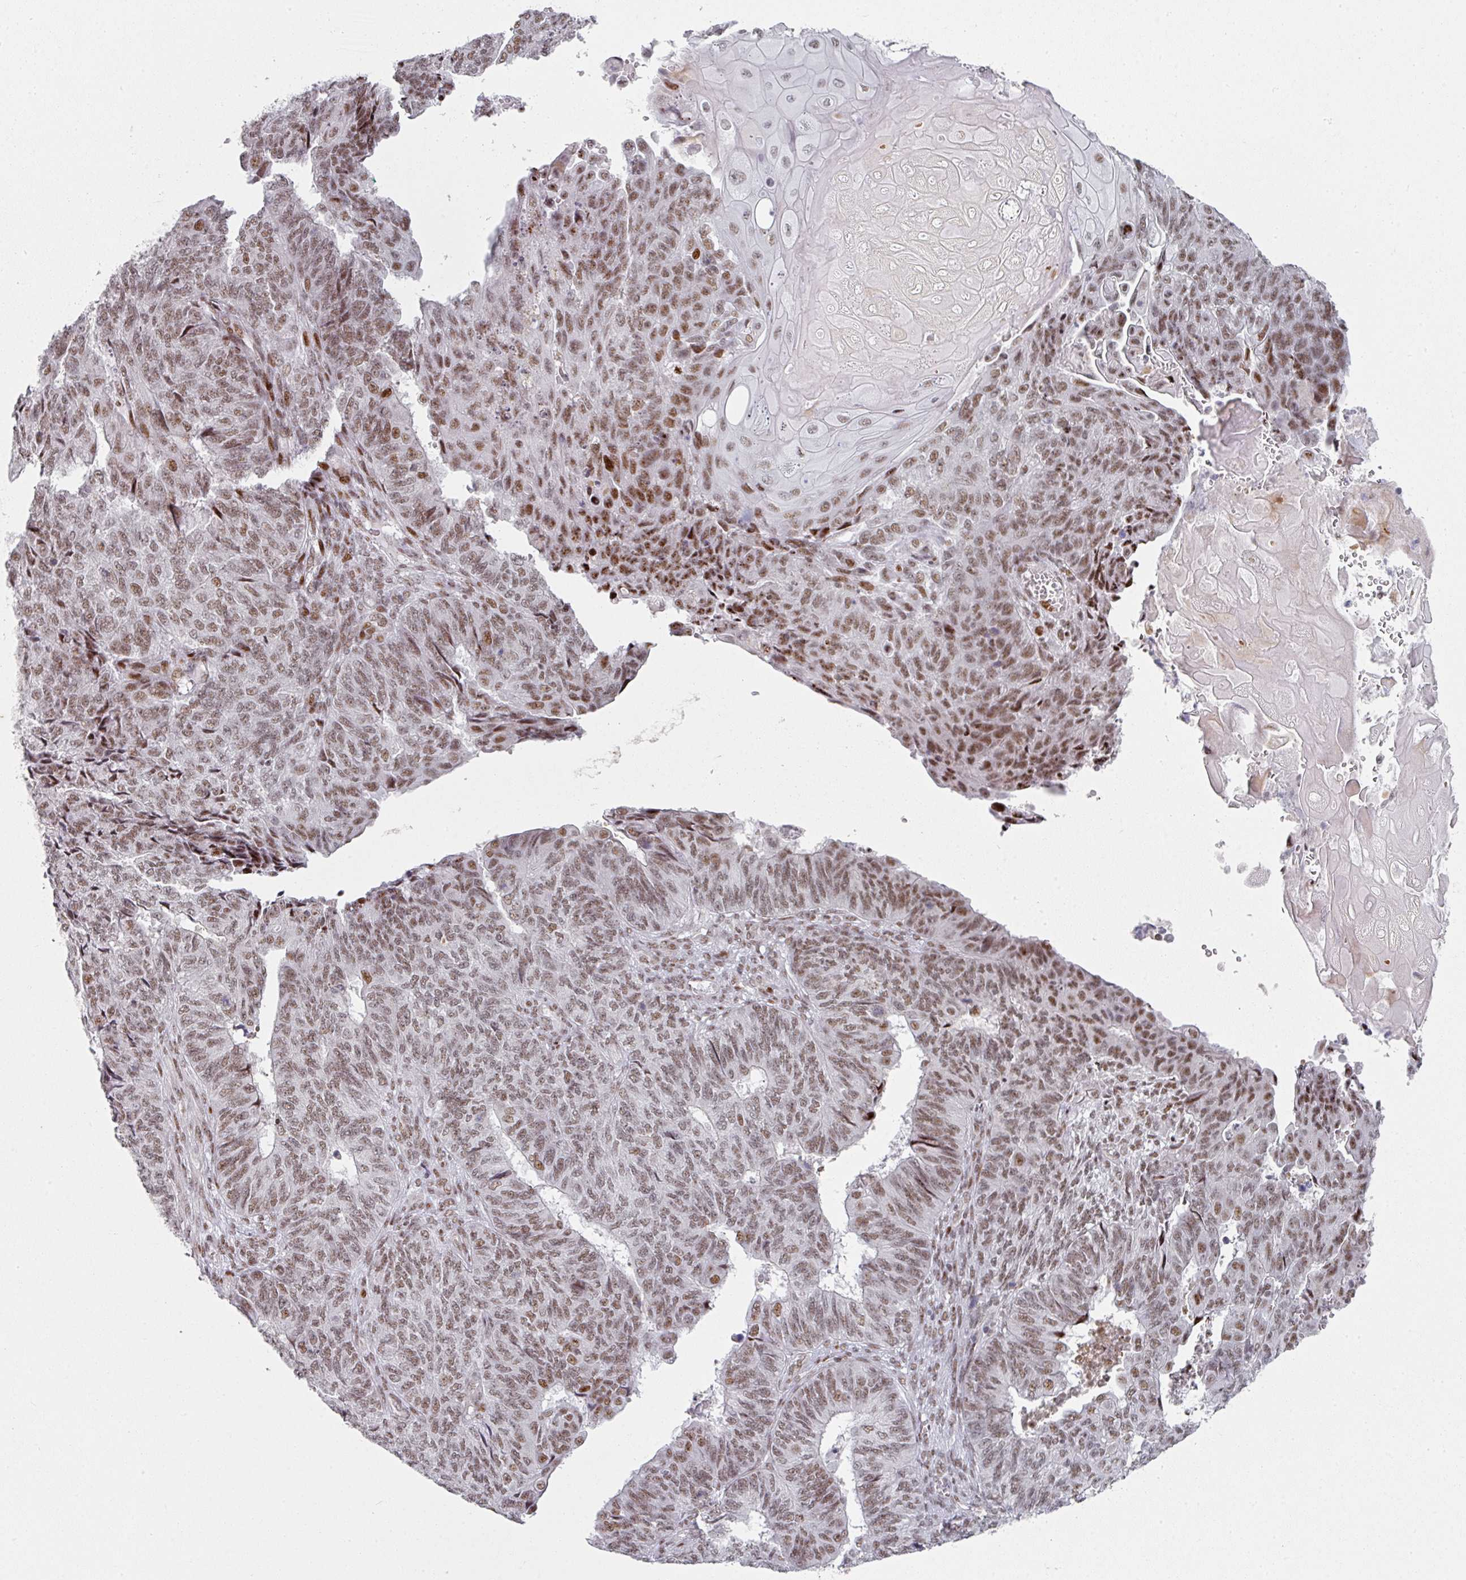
{"staining": {"intensity": "moderate", "quantity": ">75%", "location": "nuclear"}, "tissue": "endometrial cancer", "cell_type": "Tumor cells", "image_type": "cancer", "snomed": [{"axis": "morphology", "description": "Adenocarcinoma, NOS"}, {"axis": "topography", "description": "Endometrium"}], "caption": "Endometrial cancer (adenocarcinoma) stained with a brown dye displays moderate nuclear positive expression in approximately >75% of tumor cells.", "gene": "SF3B5", "patient": {"sex": "female", "age": 32}}